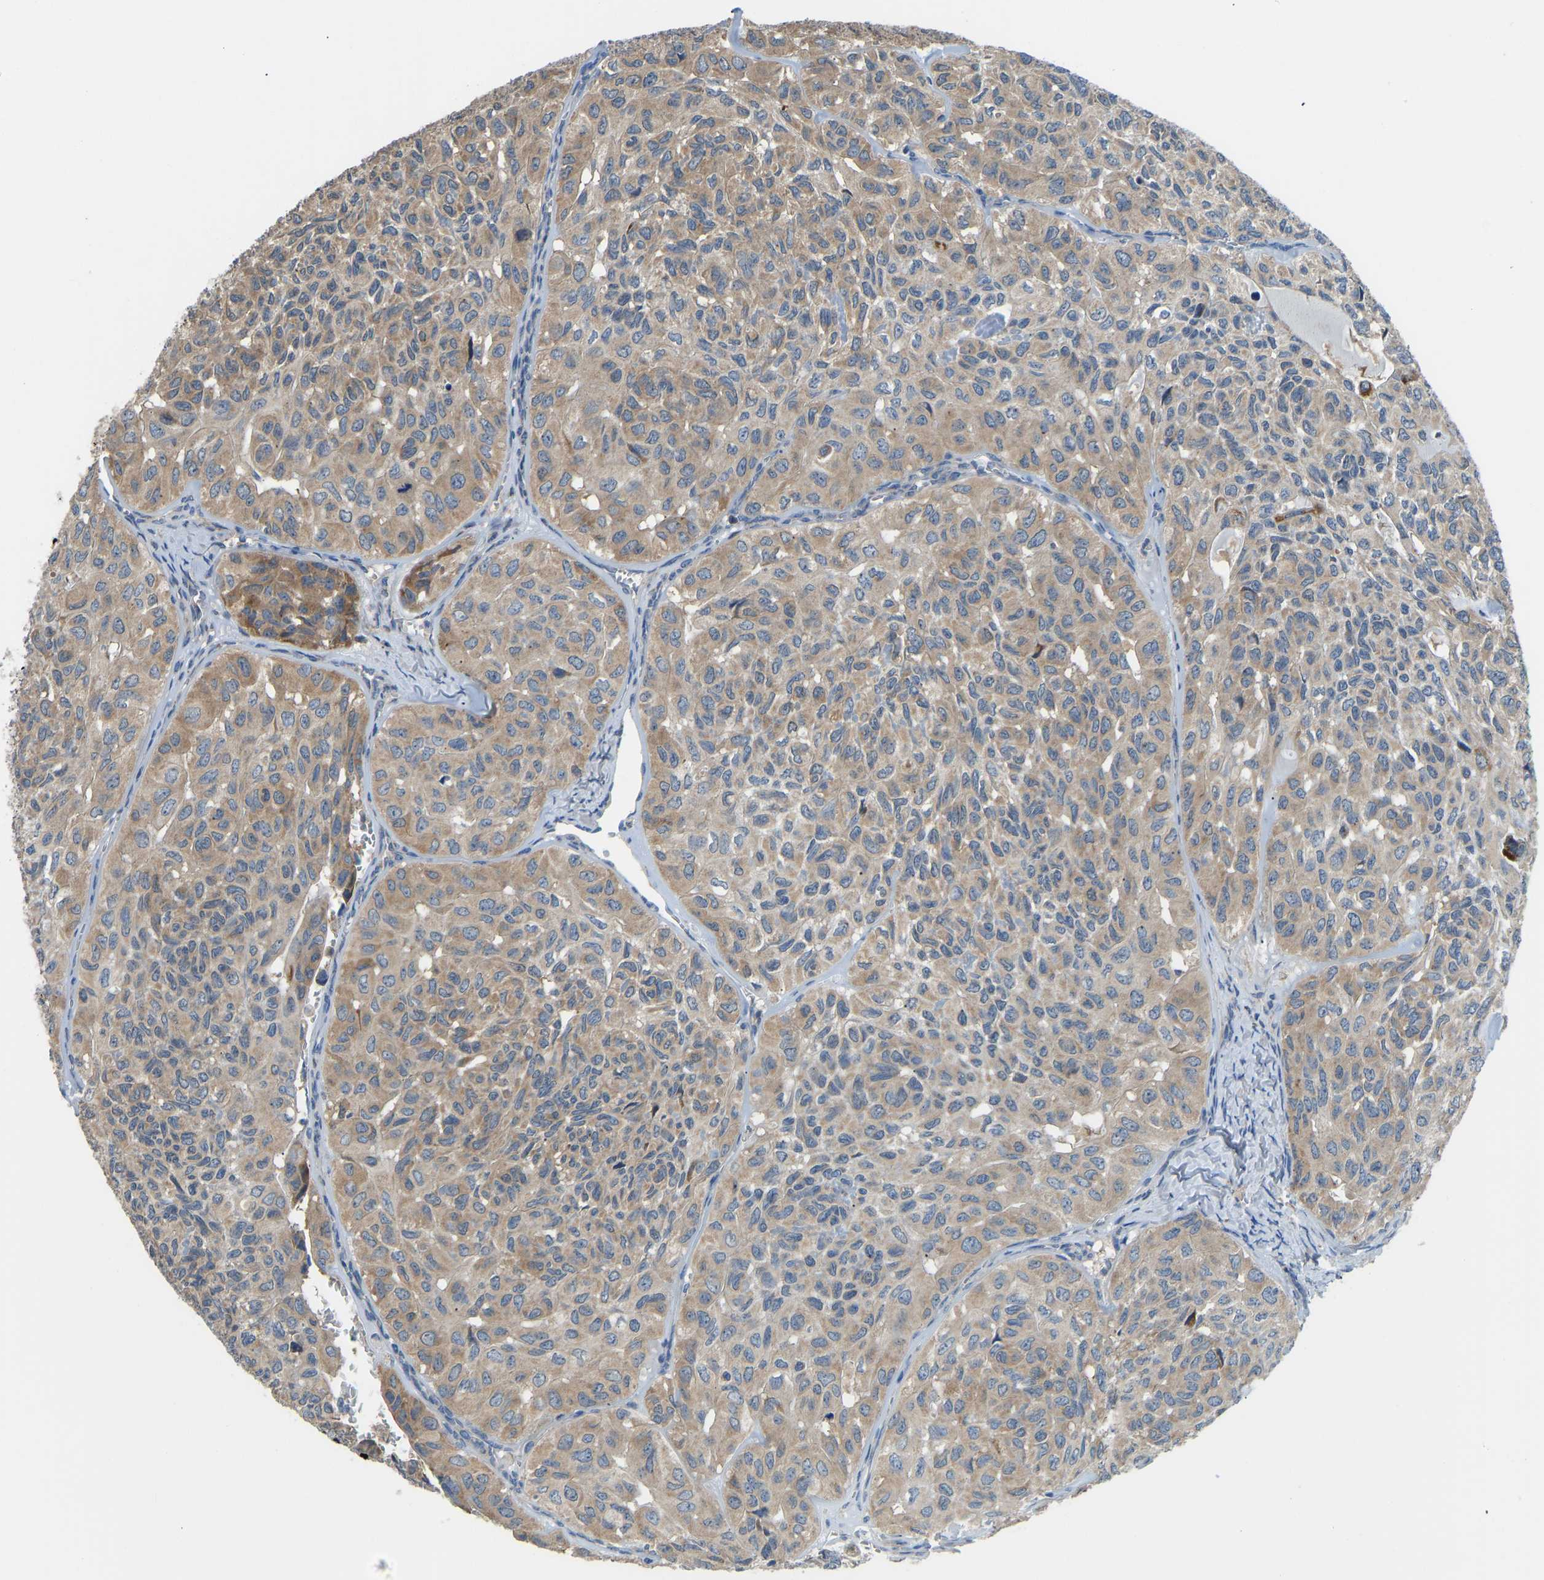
{"staining": {"intensity": "weak", "quantity": ">75%", "location": "cytoplasmic/membranous"}, "tissue": "head and neck cancer", "cell_type": "Tumor cells", "image_type": "cancer", "snomed": [{"axis": "morphology", "description": "Adenocarcinoma, NOS"}, {"axis": "topography", "description": "Salivary gland, NOS"}, {"axis": "topography", "description": "Head-Neck"}], "caption": "IHC staining of adenocarcinoma (head and neck), which demonstrates low levels of weak cytoplasmic/membranous staining in about >75% of tumor cells indicating weak cytoplasmic/membranous protein positivity. The staining was performed using DAB (brown) for protein detection and nuclei were counterstained in hematoxylin (blue).", "gene": "RBP1", "patient": {"sex": "female", "age": 76}}